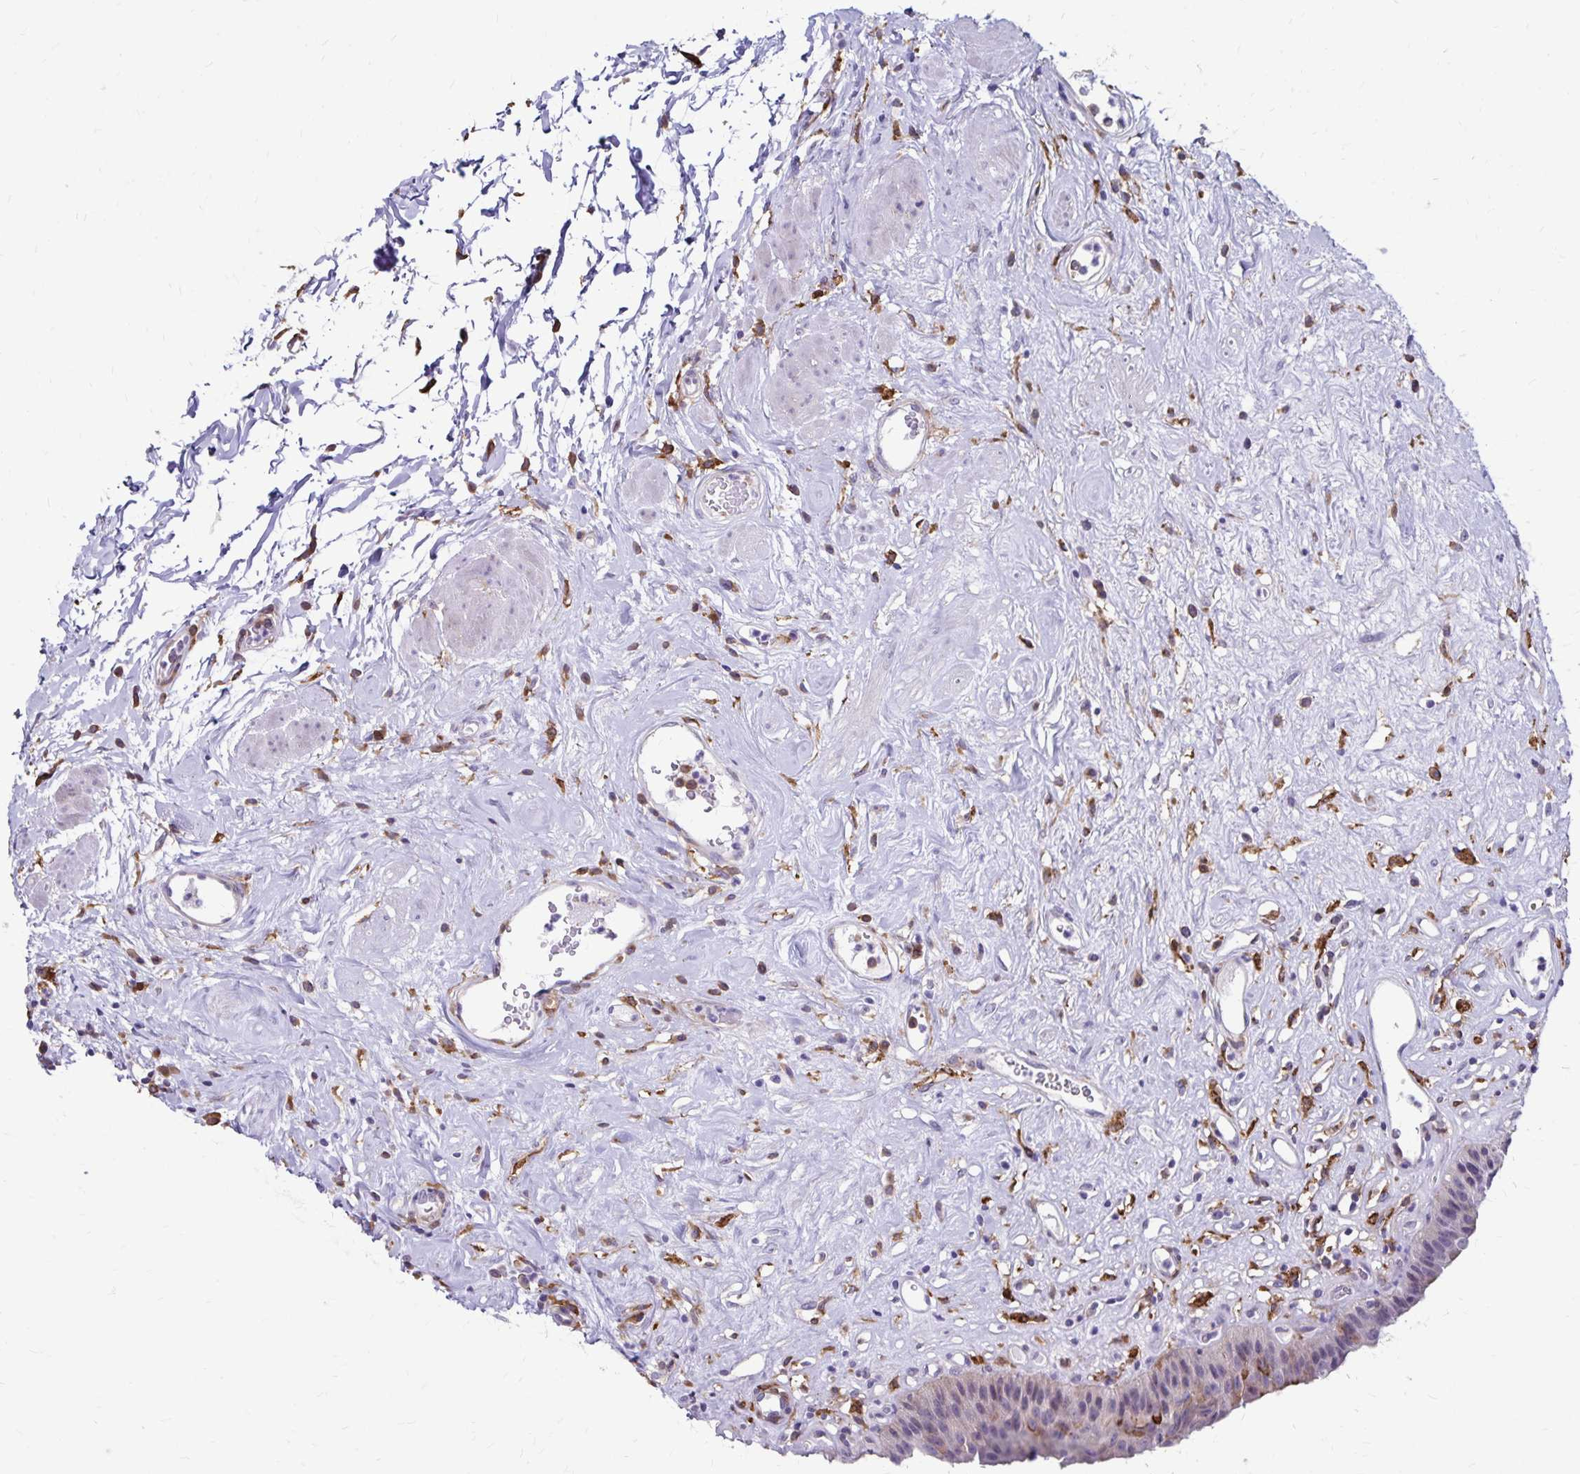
{"staining": {"intensity": "strong", "quantity": "<25%", "location": "cytoplasmic/membranous"}, "tissue": "urinary bladder", "cell_type": "Urothelial cells", "image_type": "normal", "snomed": [{"axis": "morphology", "description": "Normal tissue, NOS"}, {"axis": "topography", "description": "Urinary bladder"}], "caption": "About <25% of urothelial cells in unremarkable urinary bladder show strong cytoplasmic/membranous protein staining as visualized by brown immunohistochemical staining.", "gene": "TNS3", "patient": {"sex": "female", "age": 56}}